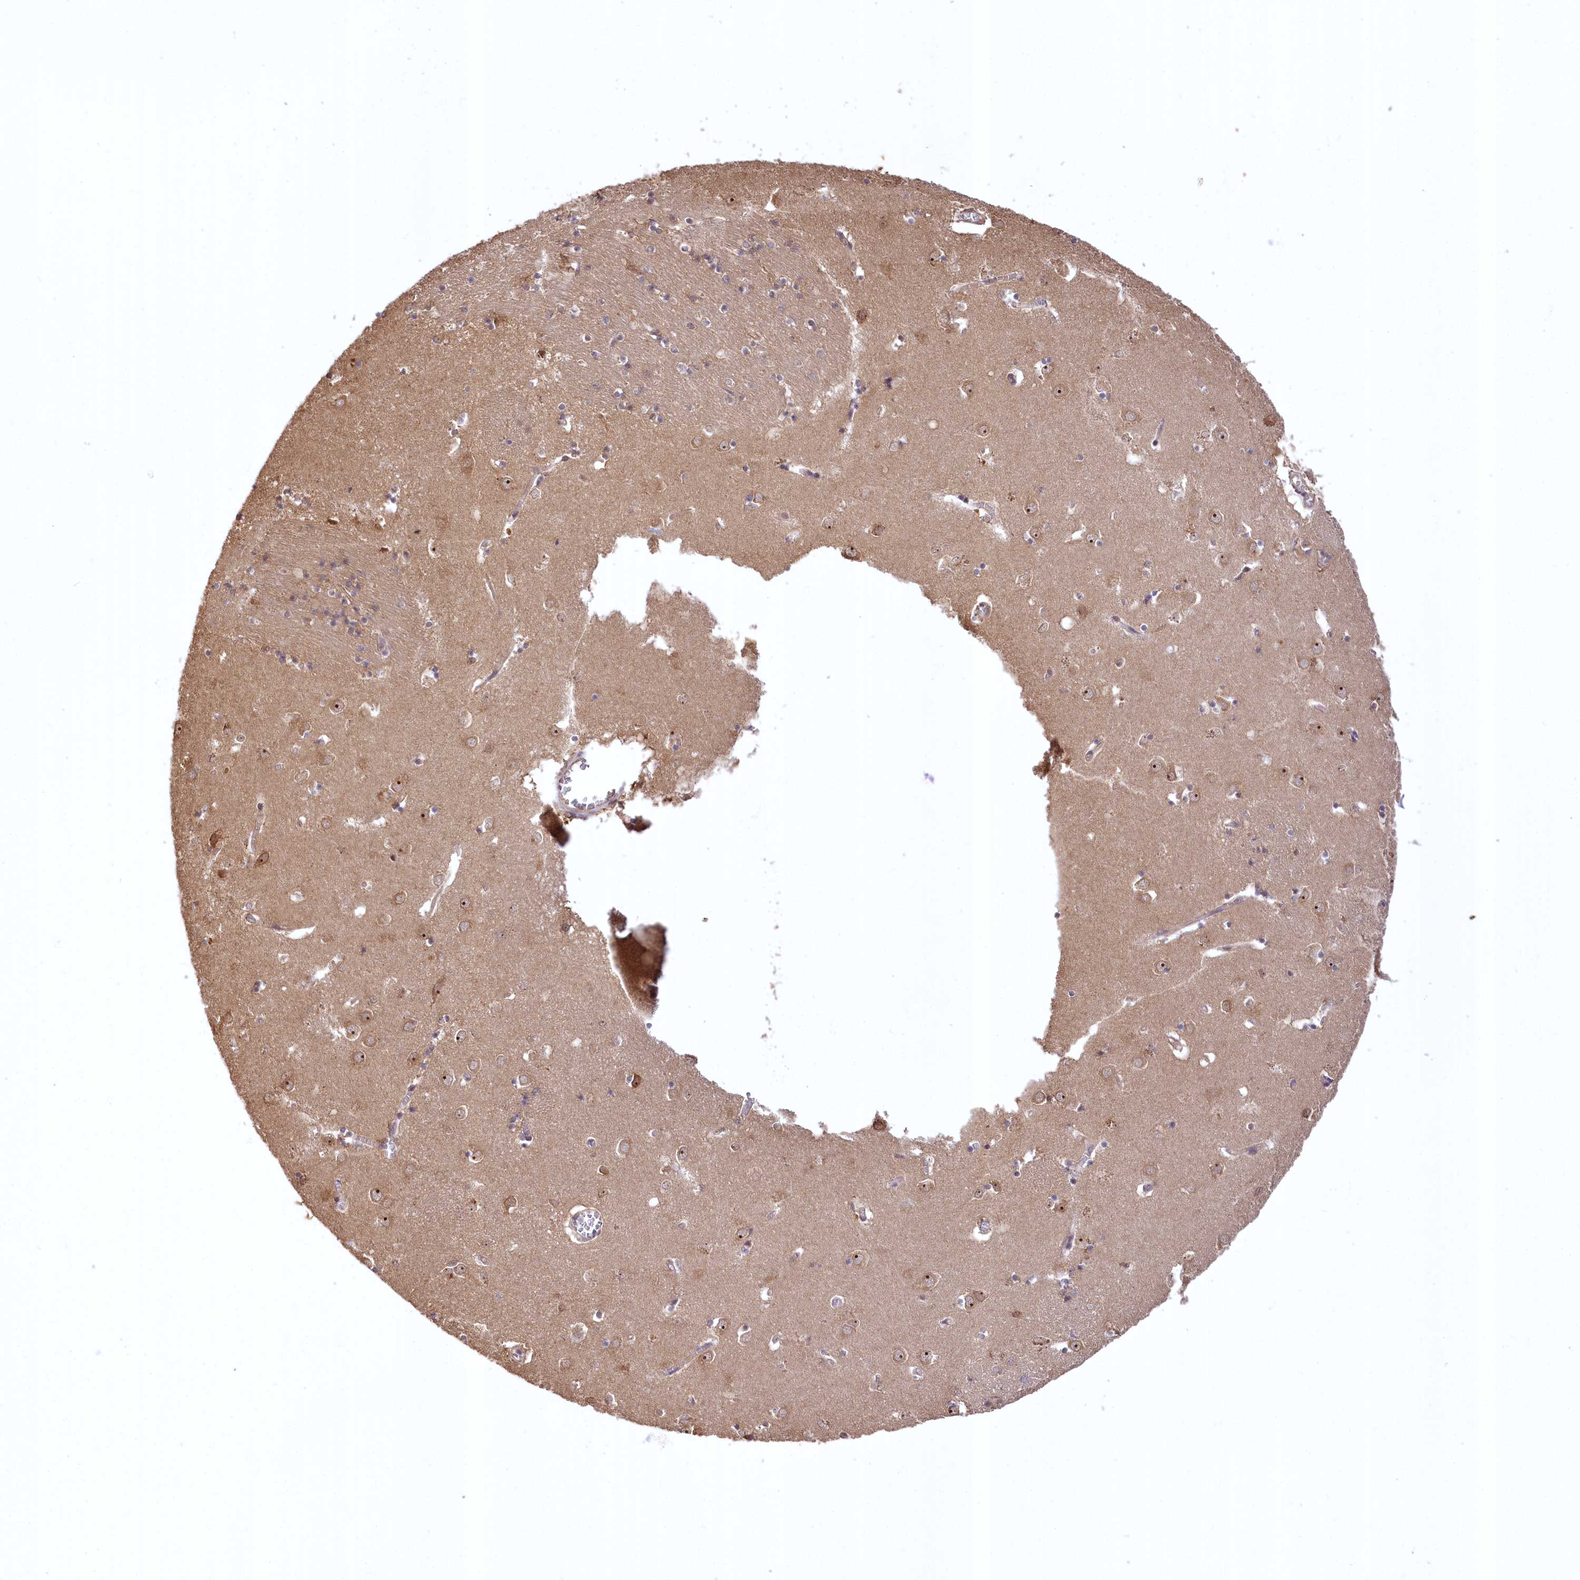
{"staining": {"intensity": "moderate", "quantity": "25%-75%", "location": "cytoplasmic/membranous,nuclear"}, "tissue": "caudate", "cell_type": "Glial cells", "image_type": "normal", "snomed": [{"axis": "morphology", "description": "Normal tissue, NOS"}, {"axis": "topography", "description": "Lateral ventricle wall"}], "caption": "There is medium levels of moderate cytoplasmic/membranous,nuclear positivity in glial cells of unremarkable caudate, as demonstrated by immunohistochemical staining (brown color).", "gene": "SERGEF", "patient": {"sex": "male", "age": 70}}